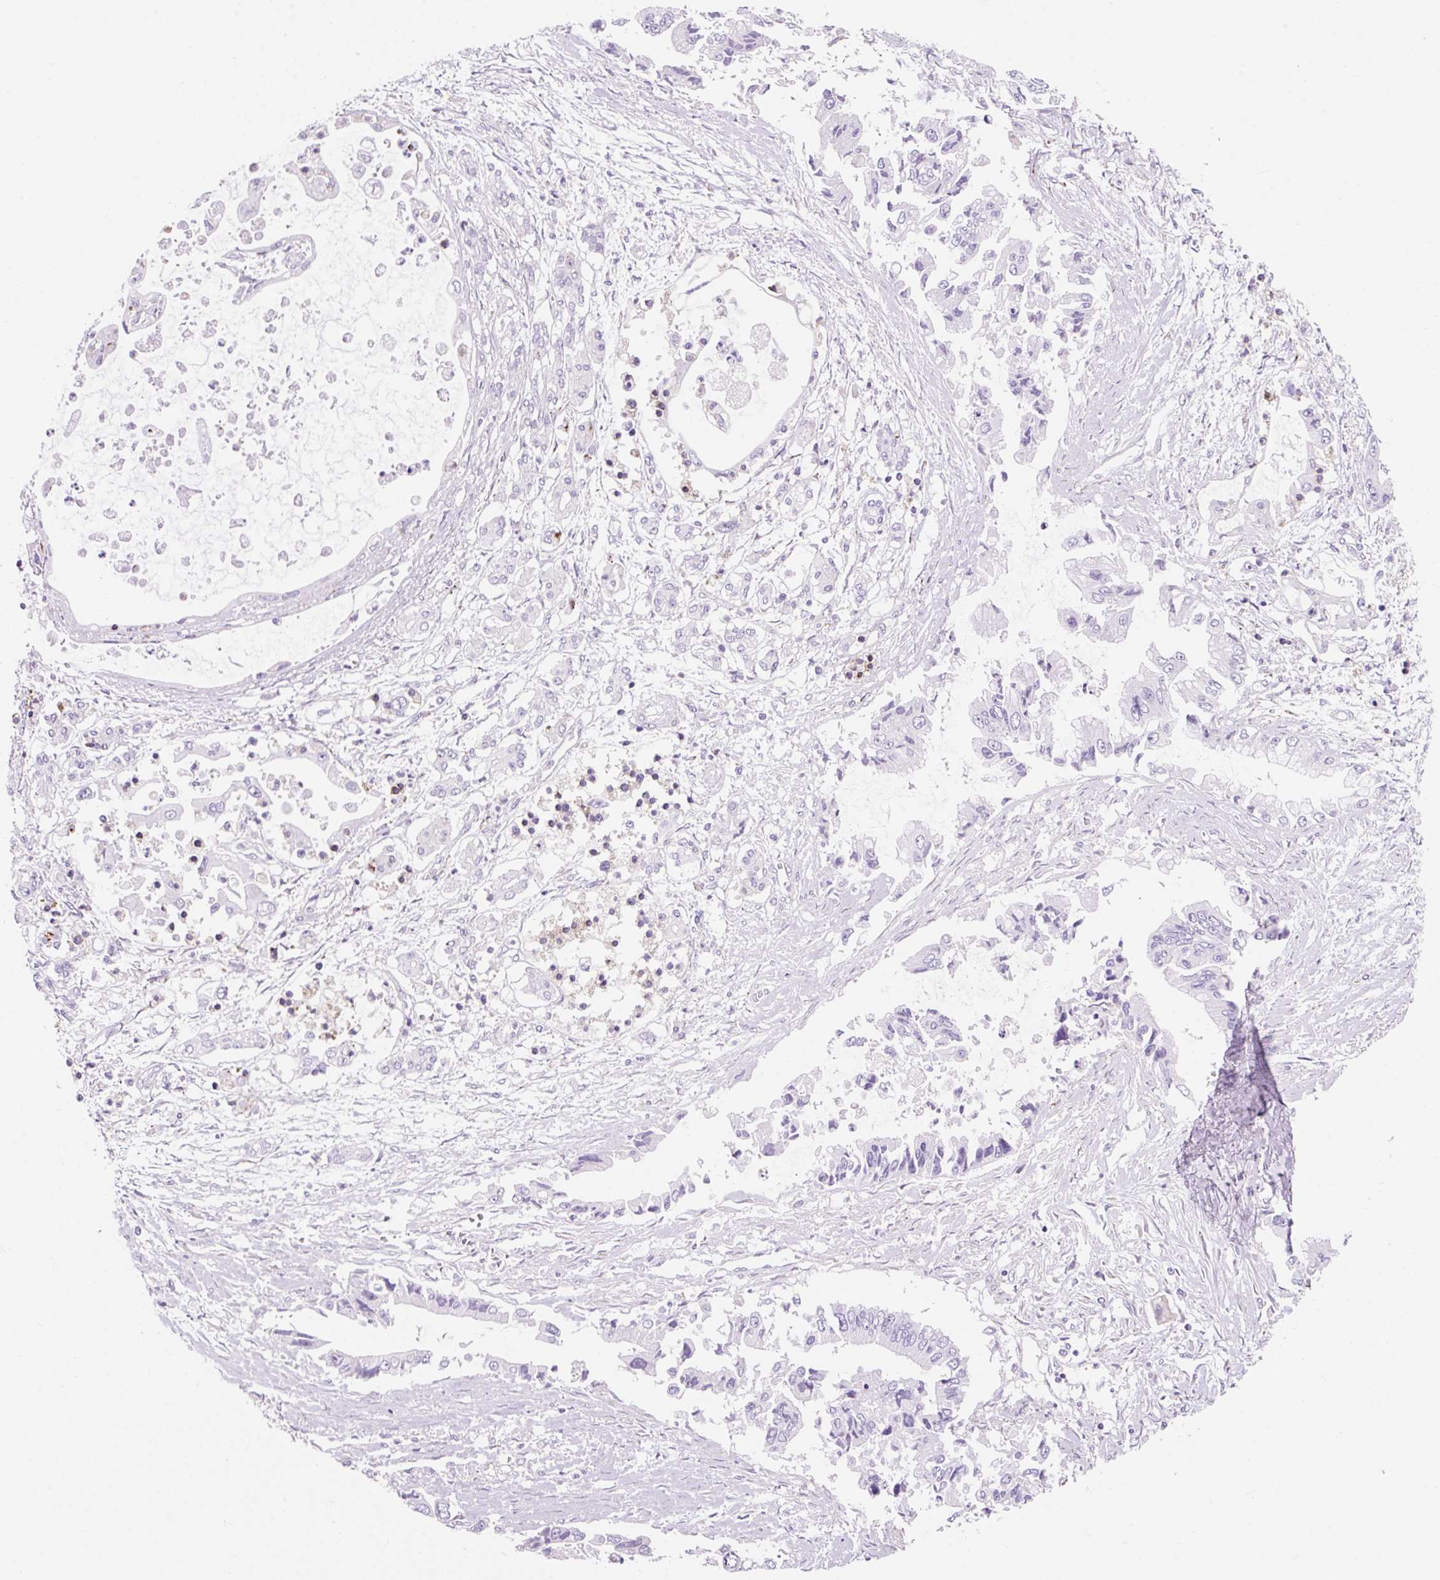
{"staining": {"intensity": "negative", "quantity": "none", "location": "none"}, "tissue": "pancreatic cancer", "cell_type": "Tumor cells", "image_type": "cancer", "snomed": [{"axis": "morphology", "description": "Adenocarcinoma, NOS"}, {"axis": "topography", "description": "Pancreas"}], "caption": "There is no significant staining in tumor cells of pancreatic adenocarcinoma.", "gene": "ZNF121", "patient": {"sex": "male", "age": 84}}